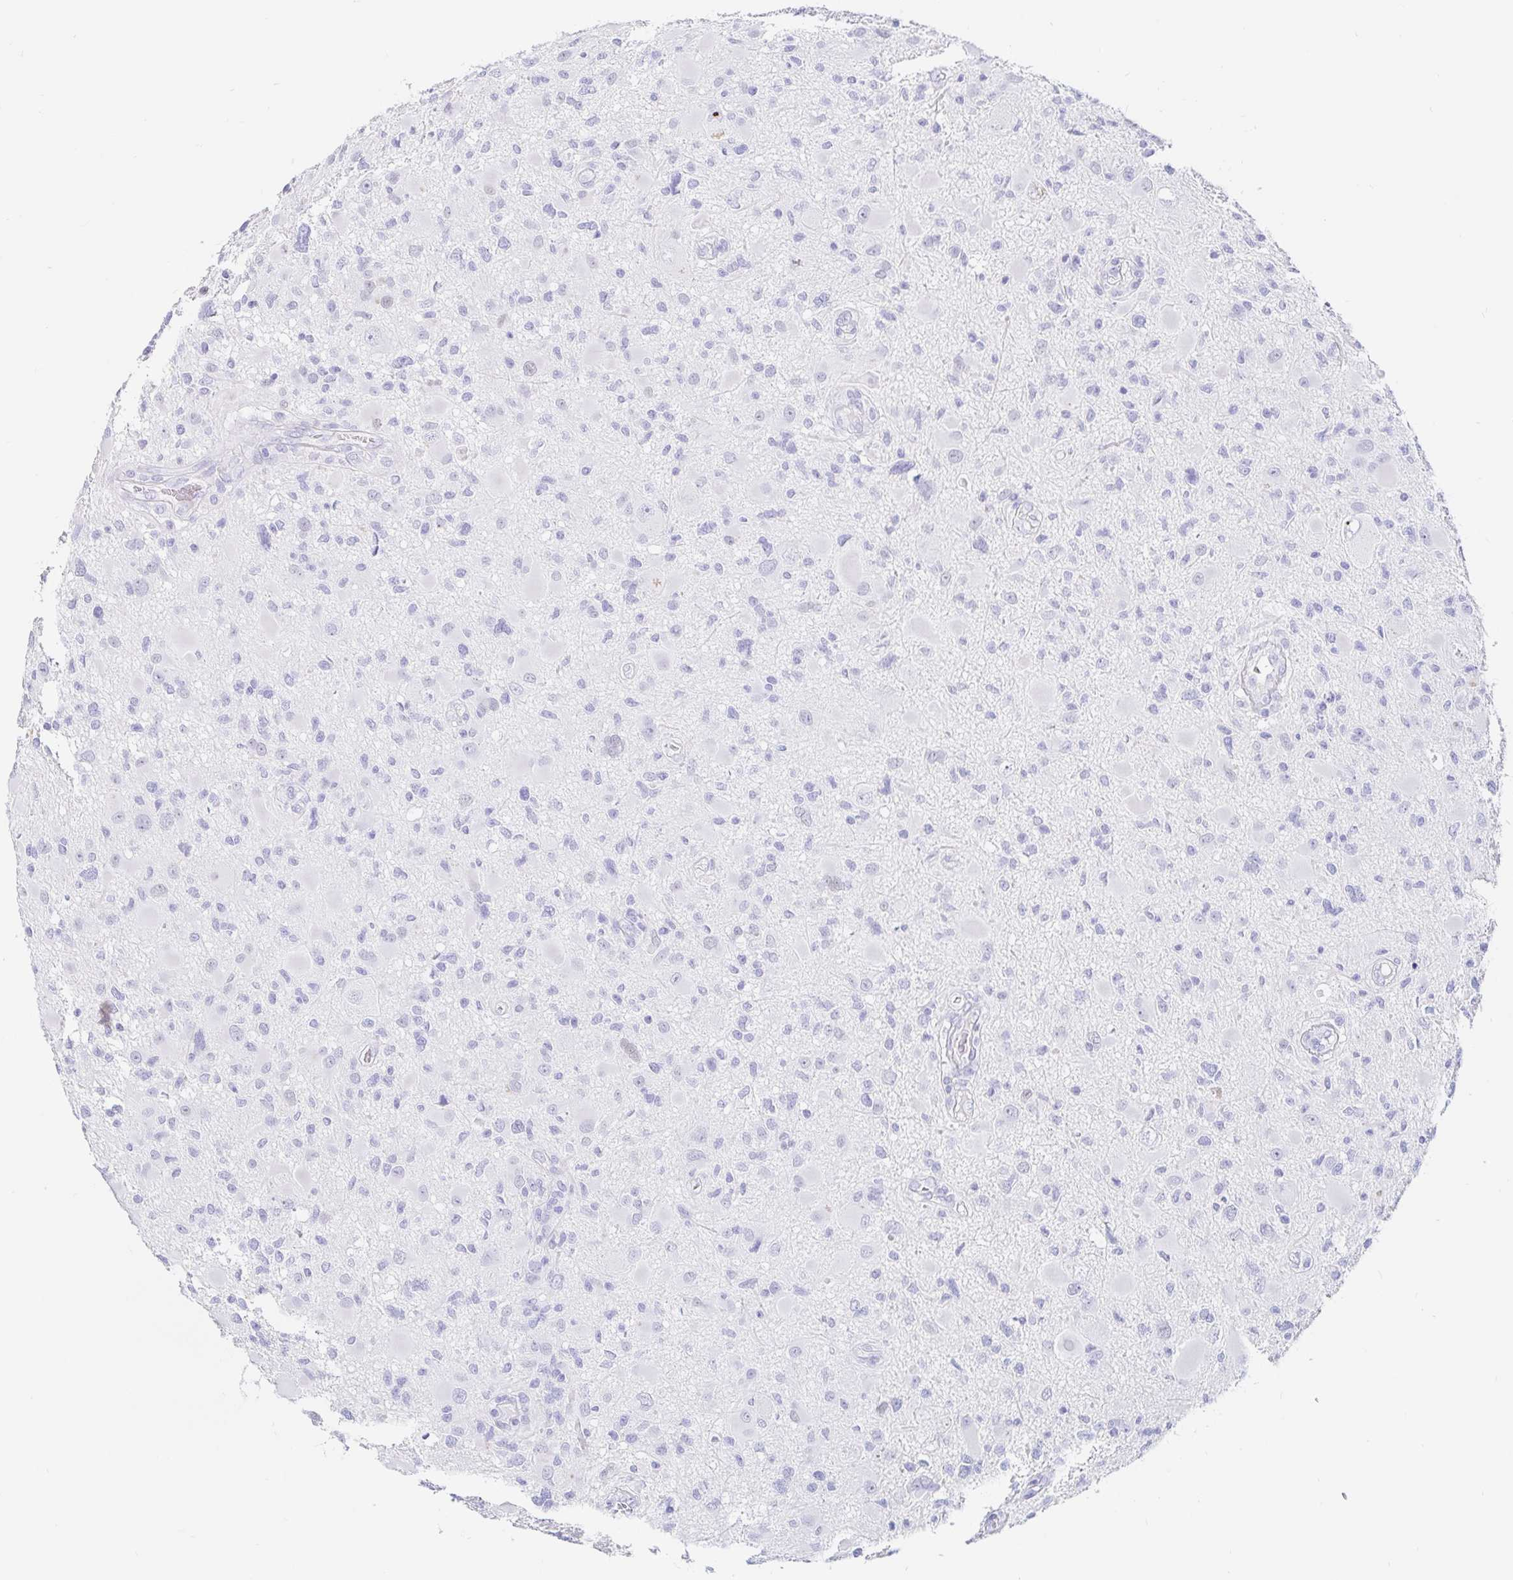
{"staining": {"intensity": "negative", "quantity": "none", "location": "none"}, "tissue": "glioma", "cell_type": "Tumor cells", "image_type": "cancer", "snomed": [{"axis": "morphology", "description": "Glioma, malignant, High grade"}, {"axis": "topography", "description": "Brain"}], "caption": "Protein analysis of glioma exhibits no significant expression in tumor cells.", "gene": "OR6T1", "patient": {"sex": "male", "age": 54}}